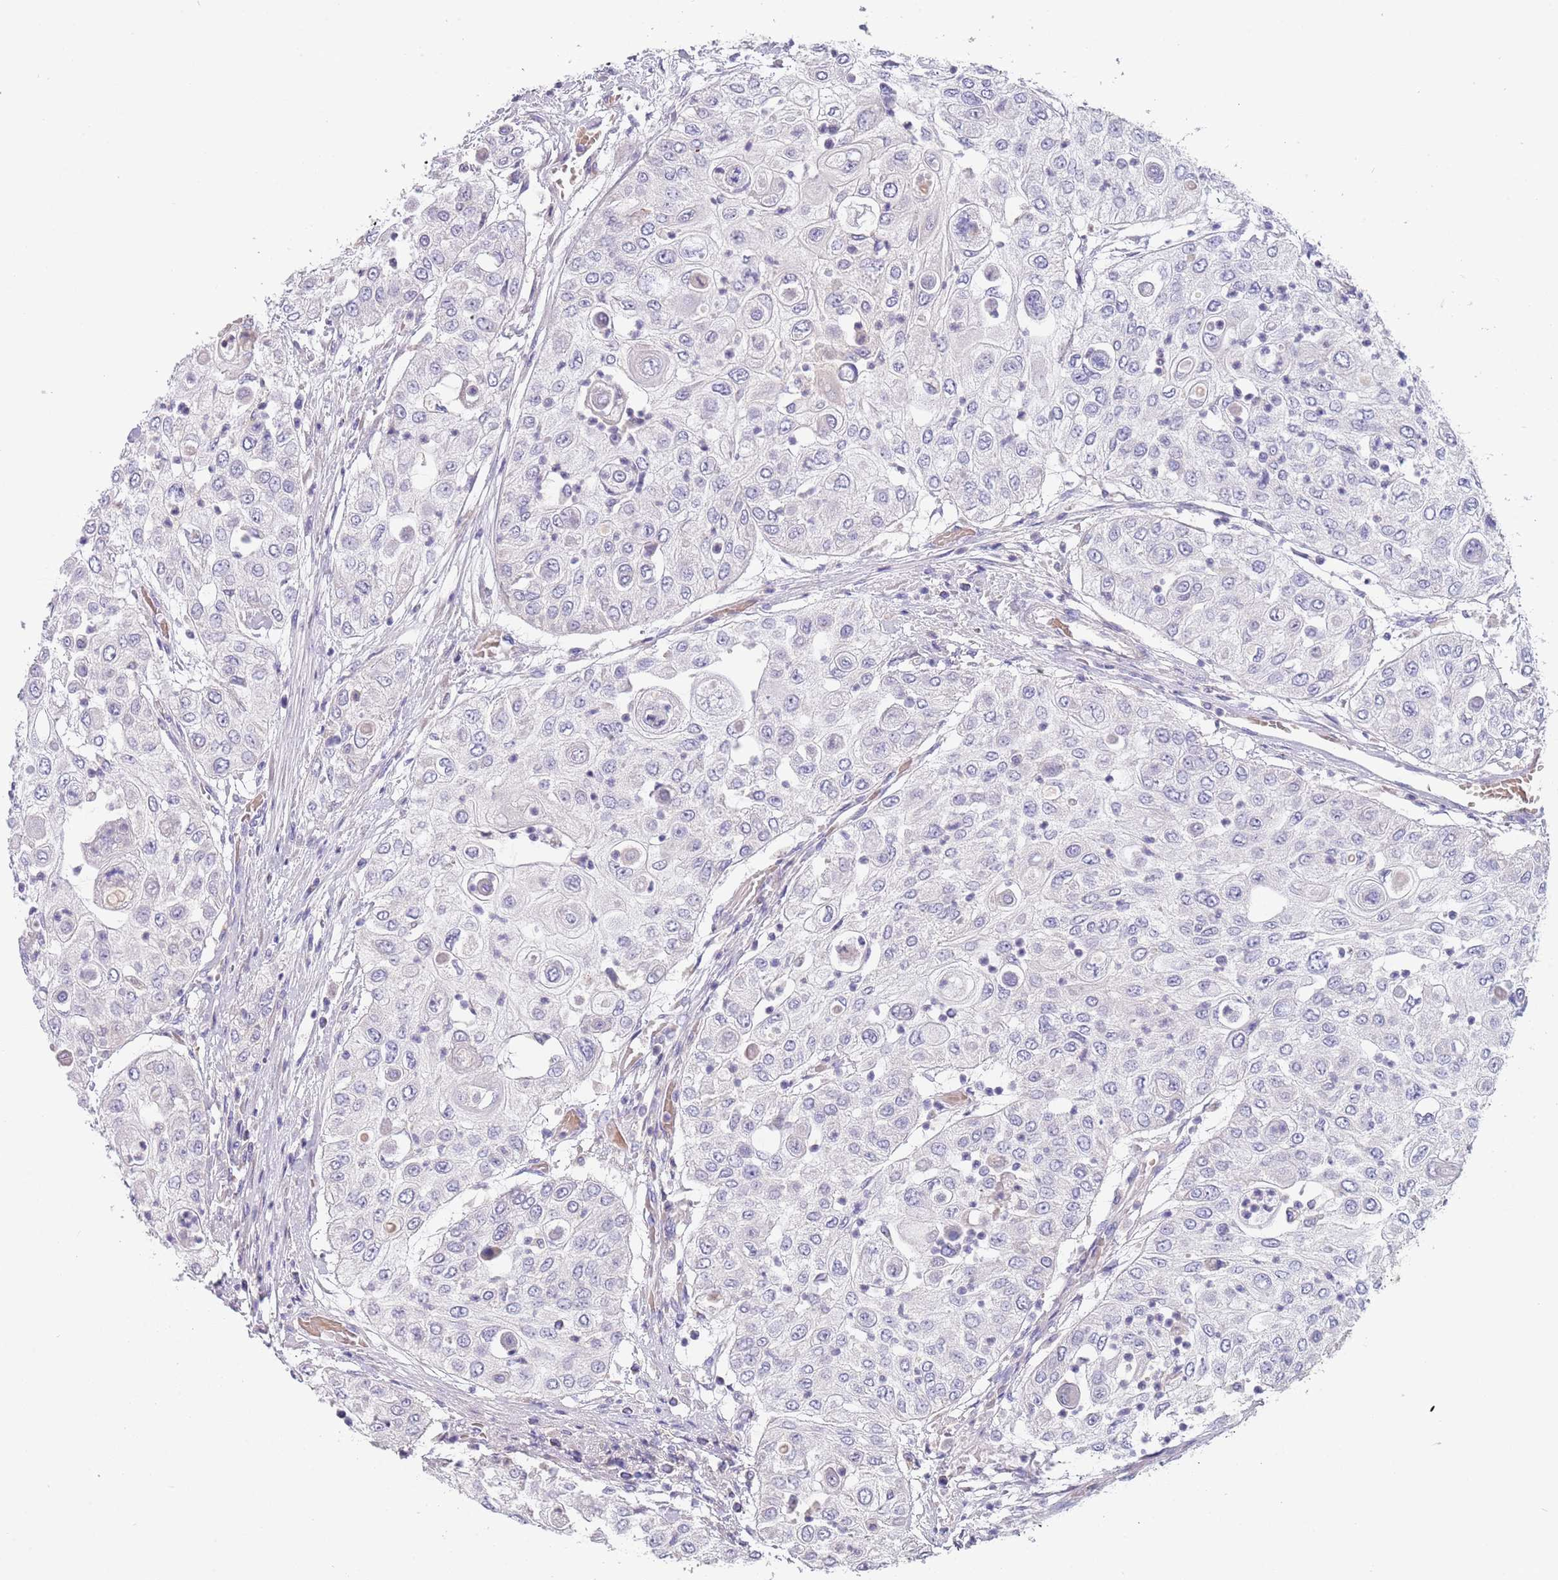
{"staining": {"intensity": "negative", "quantity": "none", "location": "none"}, "tissue": "urothelial cancer", "cell_type": "Tumor cells", "image_type": "cancer", "snomed": [{"axis": "morphology", "description": "Urothelial carcinoma, High grade"}, {"axis": "topography", "description": "Urinary bladder"}], "caption": "This is a micrograph of immunohistochemistry staining of urothelial cancer, which shows no positivity in tumor cells.", "gene": "MAN1C1", "patient": {"sex": "female", "age": 79}}